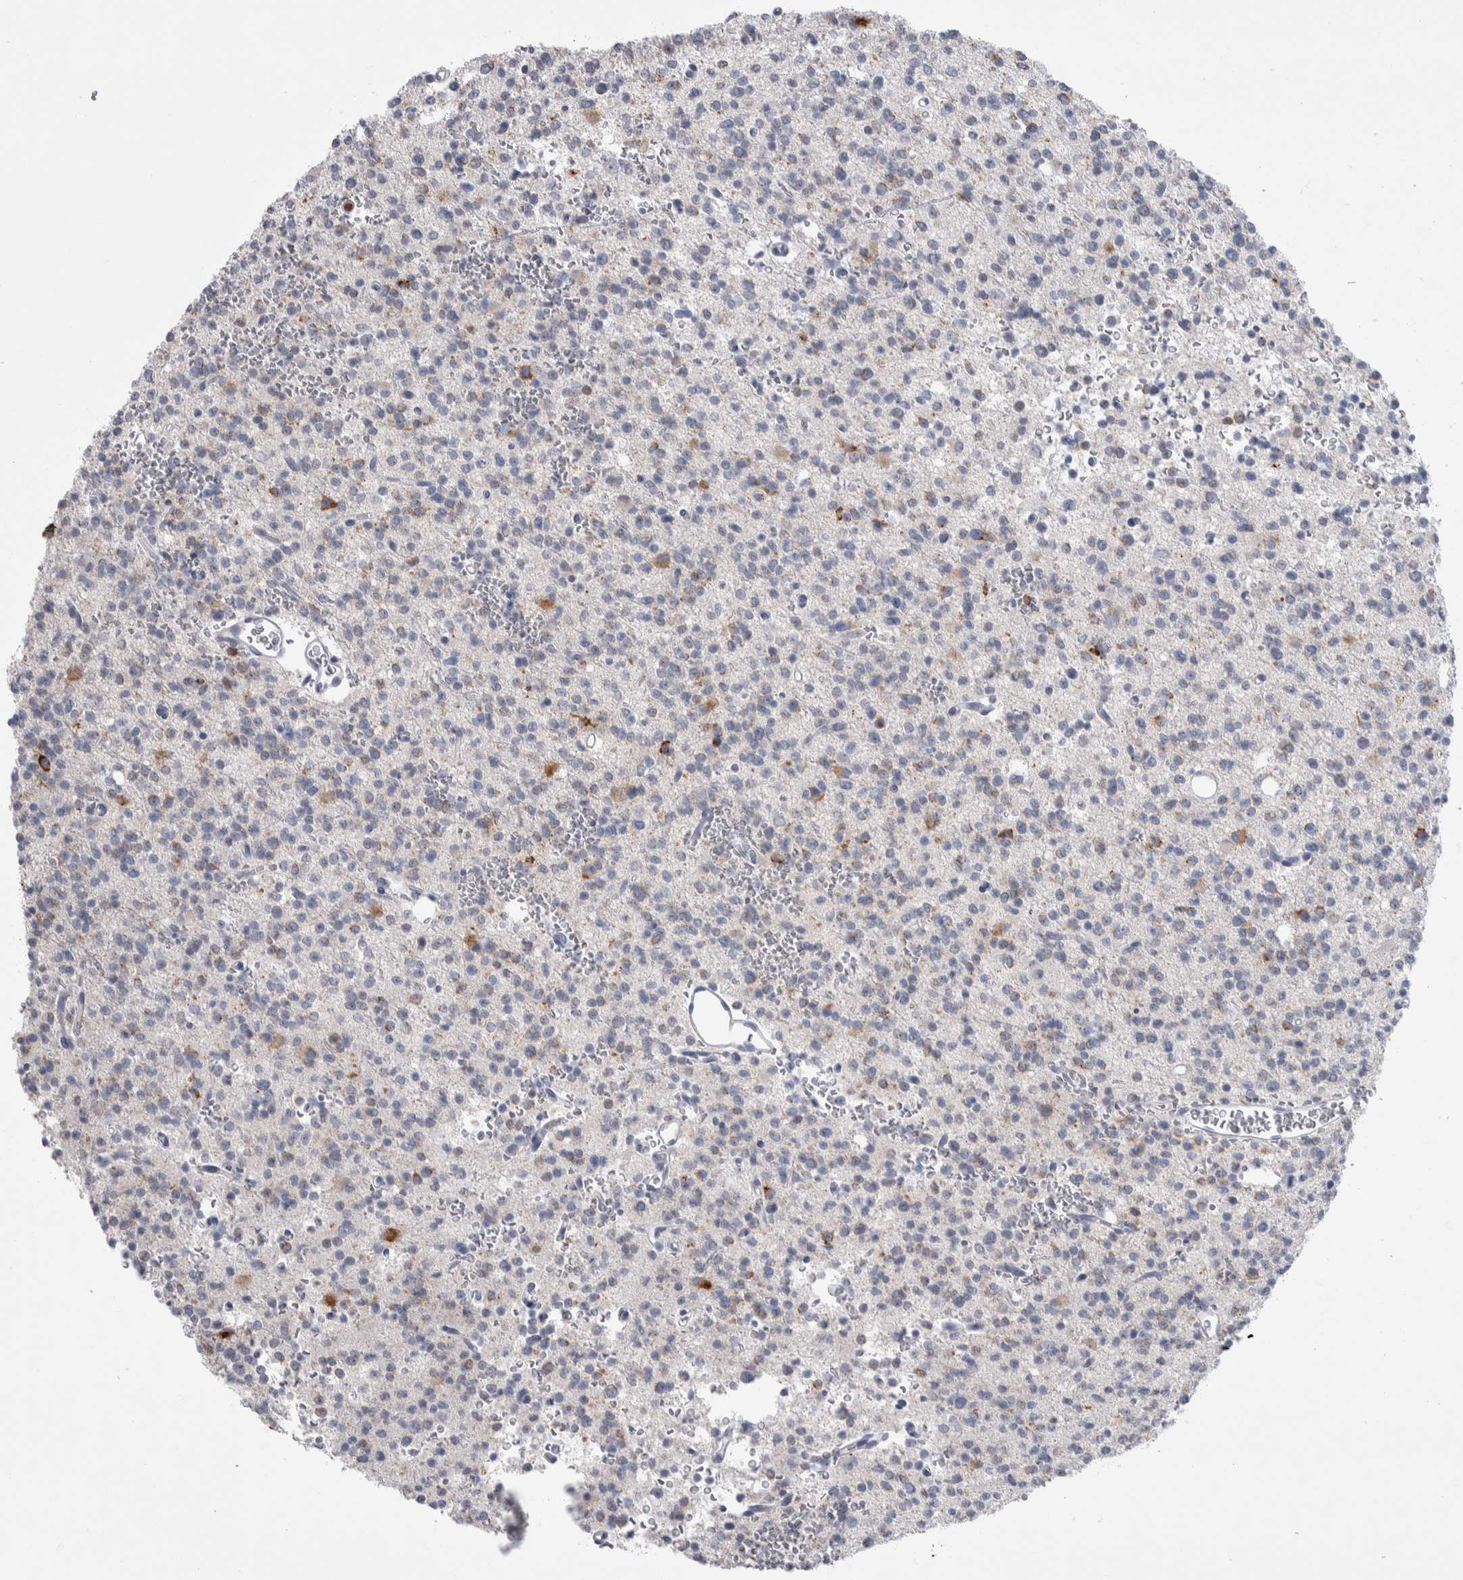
{"staining": {"intensity": "negative", "quantity": "none", "location": "none"}, "tissue": "glioma", "cell_type": "Tumor cells", "image_type": "cancer", "snomed": [{"axis": "morphology", "description": "Glioma, malignant, High grade"}, {"axis": "topography", "description": "Brain"}], "caption": "High magnification brightfield microscopy of high-grade glioma (malignant) stained with DAB (brown) and counterstained with hematoxylin (blue): tumor cells show no significant expression.", "gene": "LURAP1L", "patient": {"sex": "female", "age": 62}}